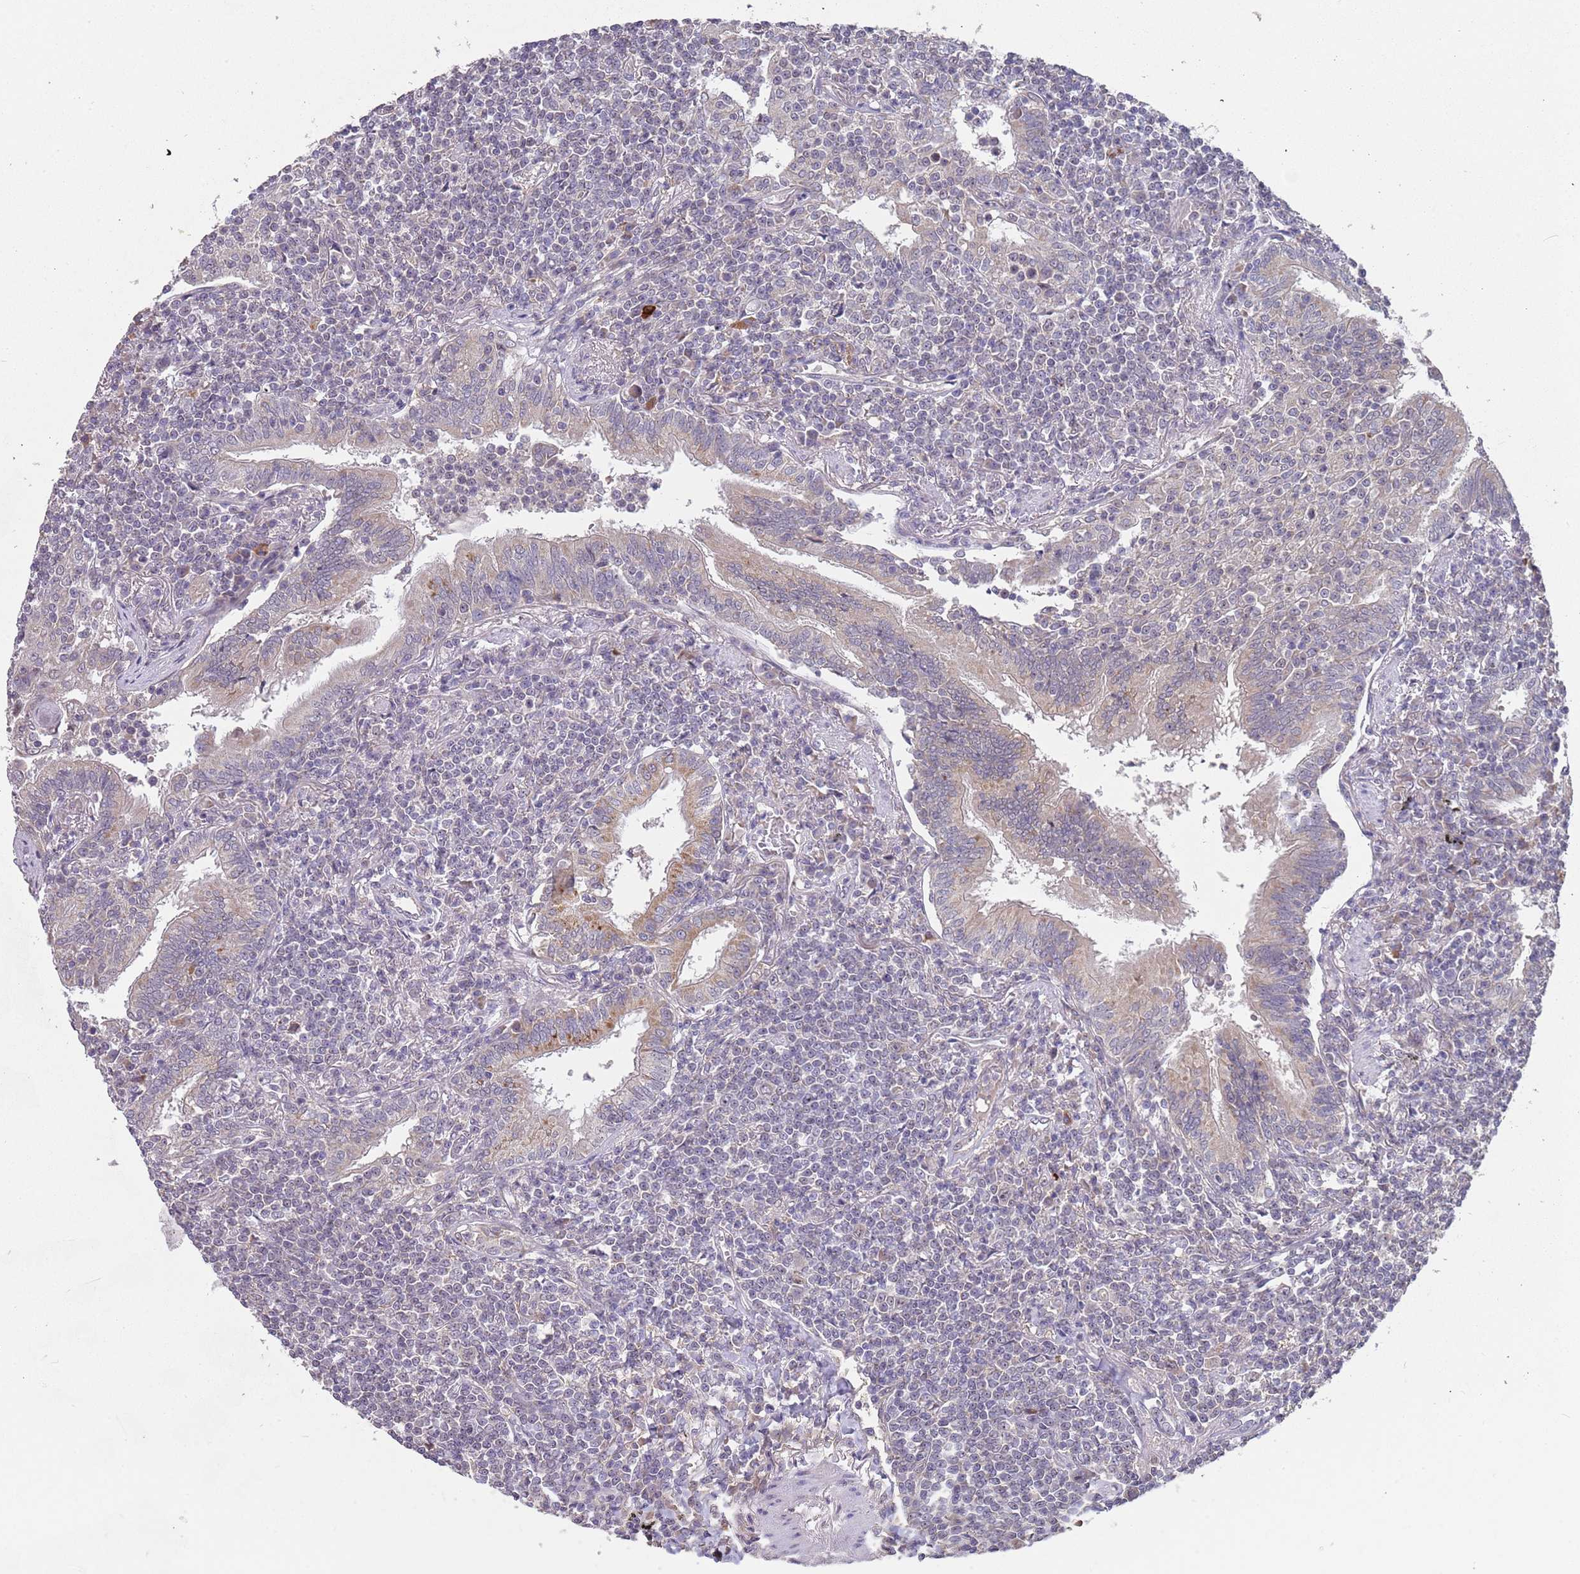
{"staining": {"intensity": "negative", "quantity": "none", "location": "none"}, "tissue": "lymphoma", "cell_type": "Tumor cells", "image_type": "cancer", "snomed": [{"axis": "morphology", "description": "Malignant lymphoma, non-Hodgkin's type, Low grade"}, {"axis": "topography", "description": "Lung"}], "caption": "There is no significant positivity in tumor cells of low-grade malignant lymphoma, non-Hodgkin's type.", "gene": "TMEM64", "patient": {"sex": "female", "age": 71}}